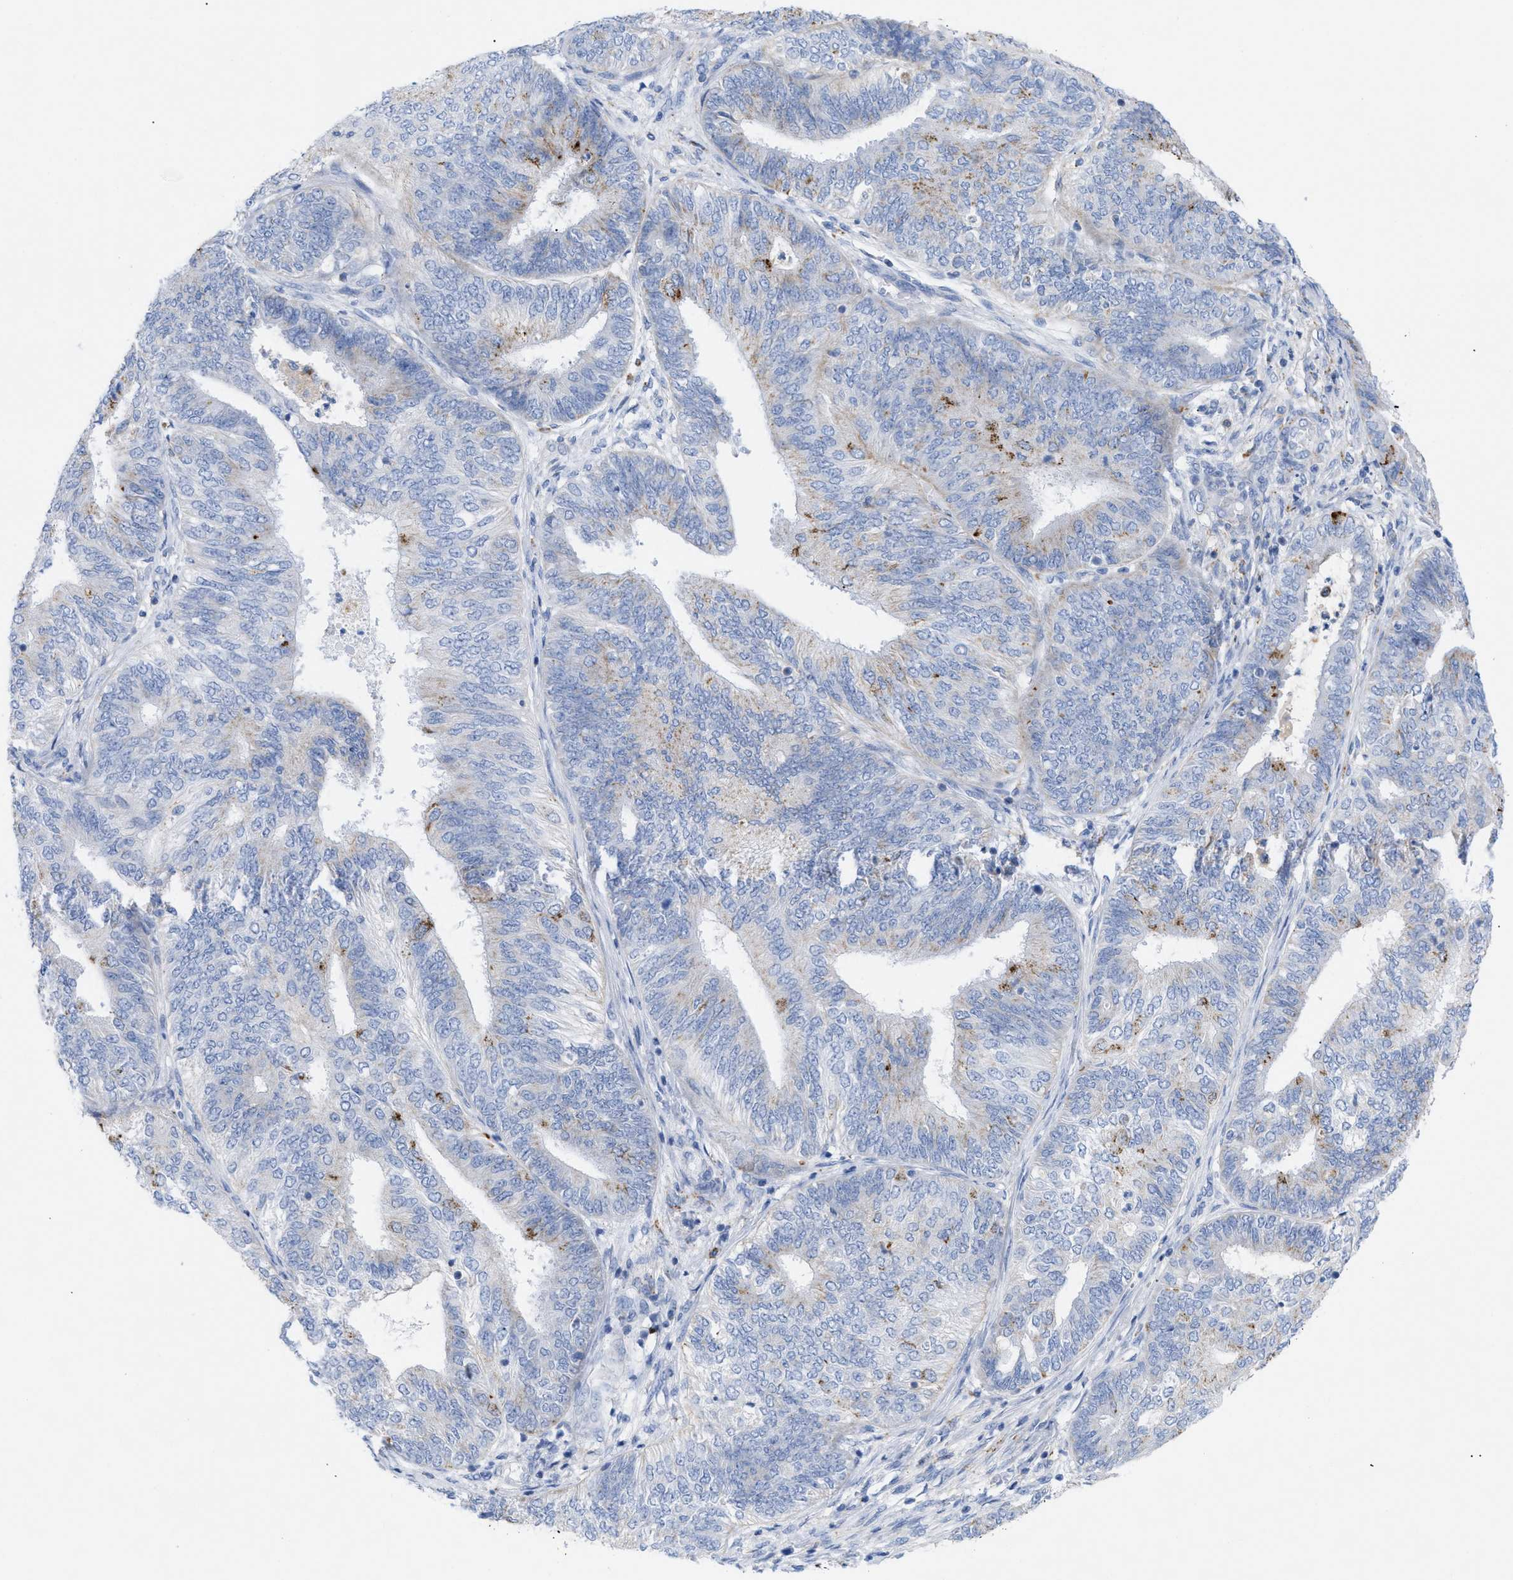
{"staining": {"intensity": "strong", "quantity": "<25%", "location": "cytoplasmic/membranous"}, "tissue": "endometrial cancer", "cell_type": "Tumor cells", "image_type": "cancer", "snomed": [{"axis": "morphology", "description": "Adenocarcinoma, NOS"}, {"axis": "topography", "description": "Endometrium"}], "caption": "A high-resolution histopathology image shows immunohistochemistry staining of endometrial adenocarcinoma, which exhibits strong cytoplasmic/membranous expression in approximately <25% of tumor cells. The staining was performed using DAB to visualize the protein expression in brown, while the nuclei were stained in blue with hematoxylin (Magnification: 20x).", "gene": "DRAM2", "patient": {"sex": "female", "age": 58}}